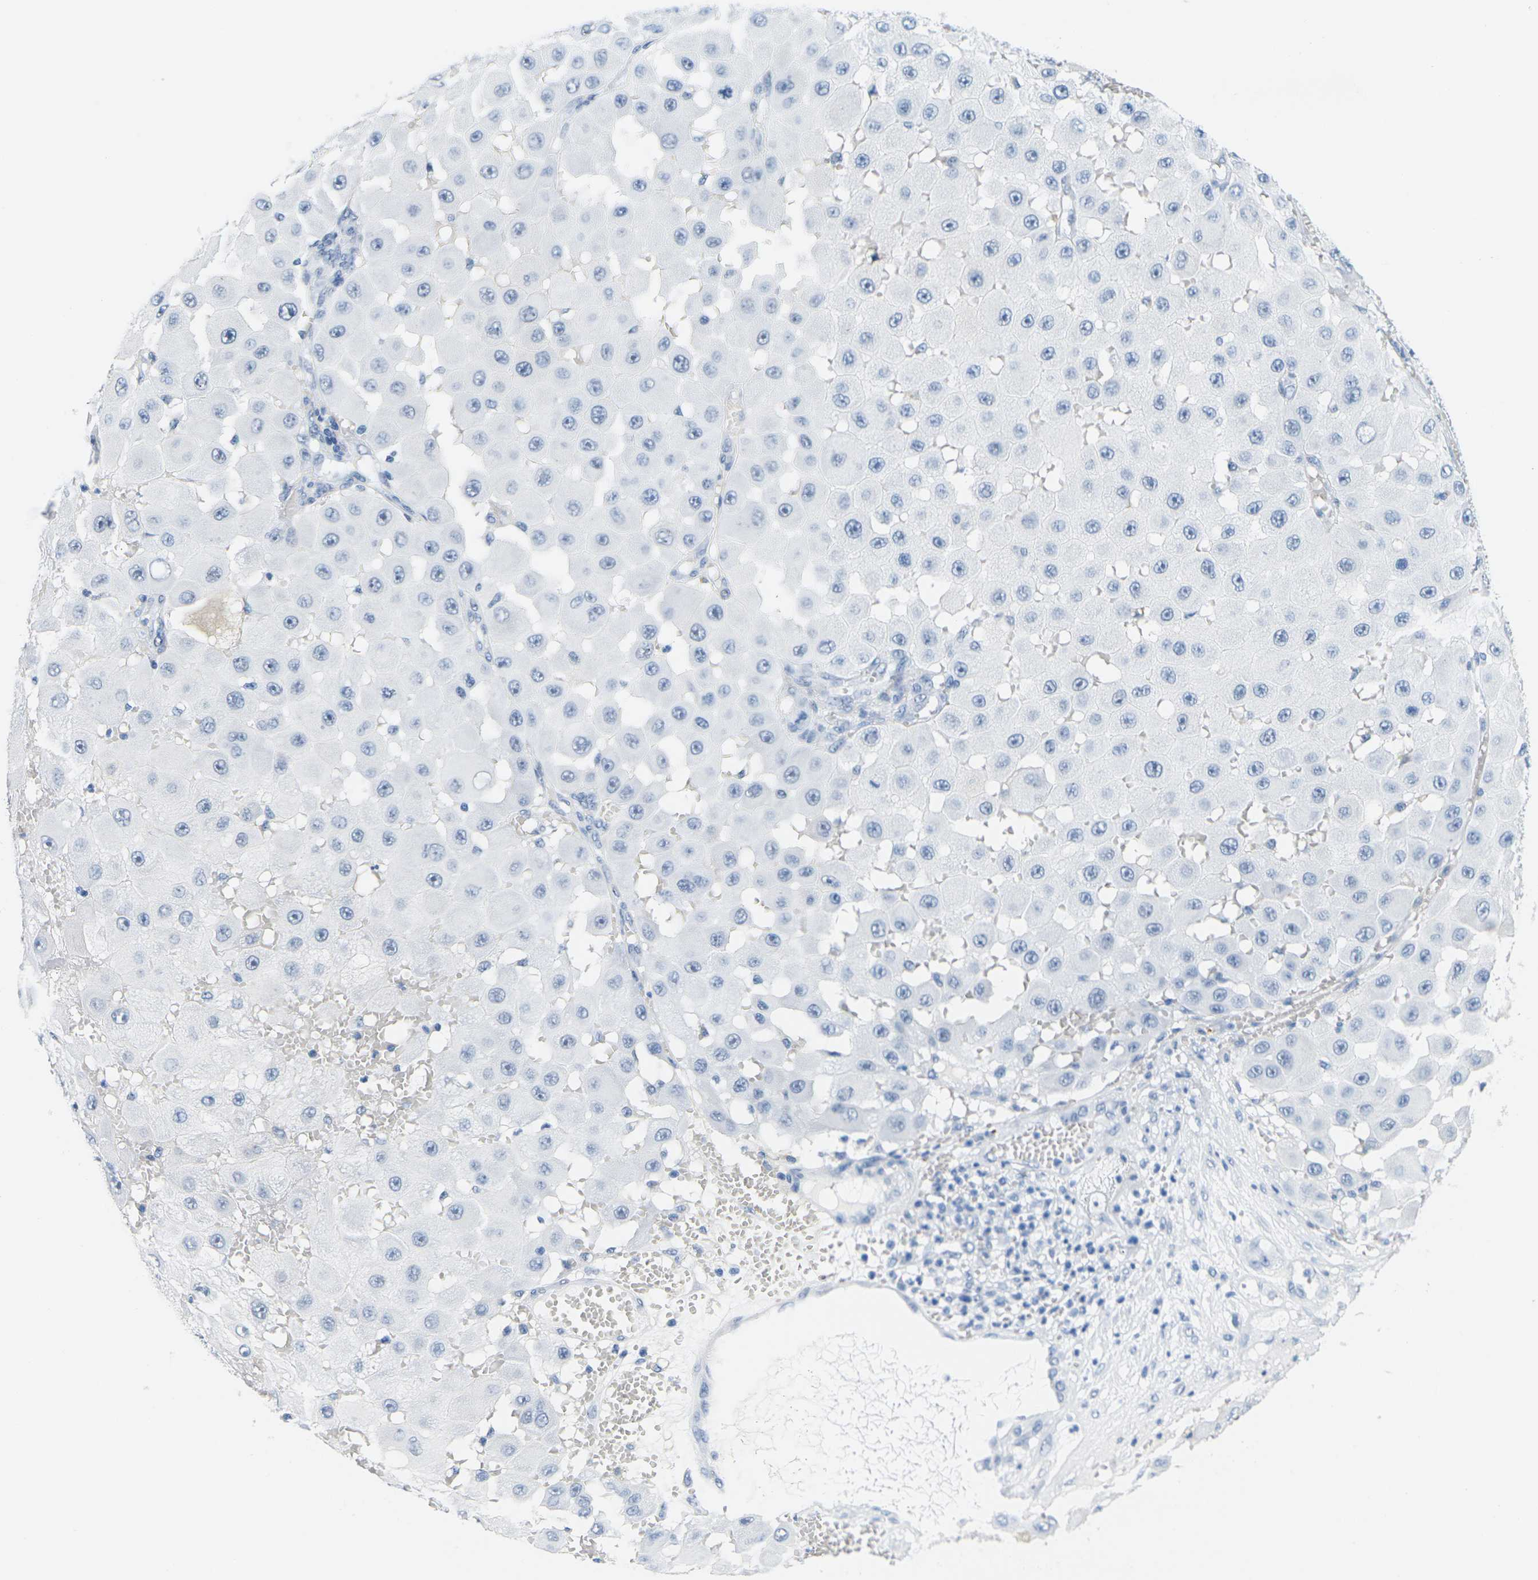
{"staining": {"intensity": "negative", "quantity": "none", "location": "none"}, "tissue": "melanoma", "cell_type": "Tumor cells", "image_type": "cancer", "snomed": [{"axis": "morphology", "description": "Malignant melanoma, NOS"}, {"axis": "topography", "description": "Skin"}], "caption": "The micrograph demonstrates no significant positivity in tumor cells of melanoma. (DAB immunohistochemistry, high magnification).", "gene": "CTAG1A", "patient": {"sex": "female", "age": 81}}